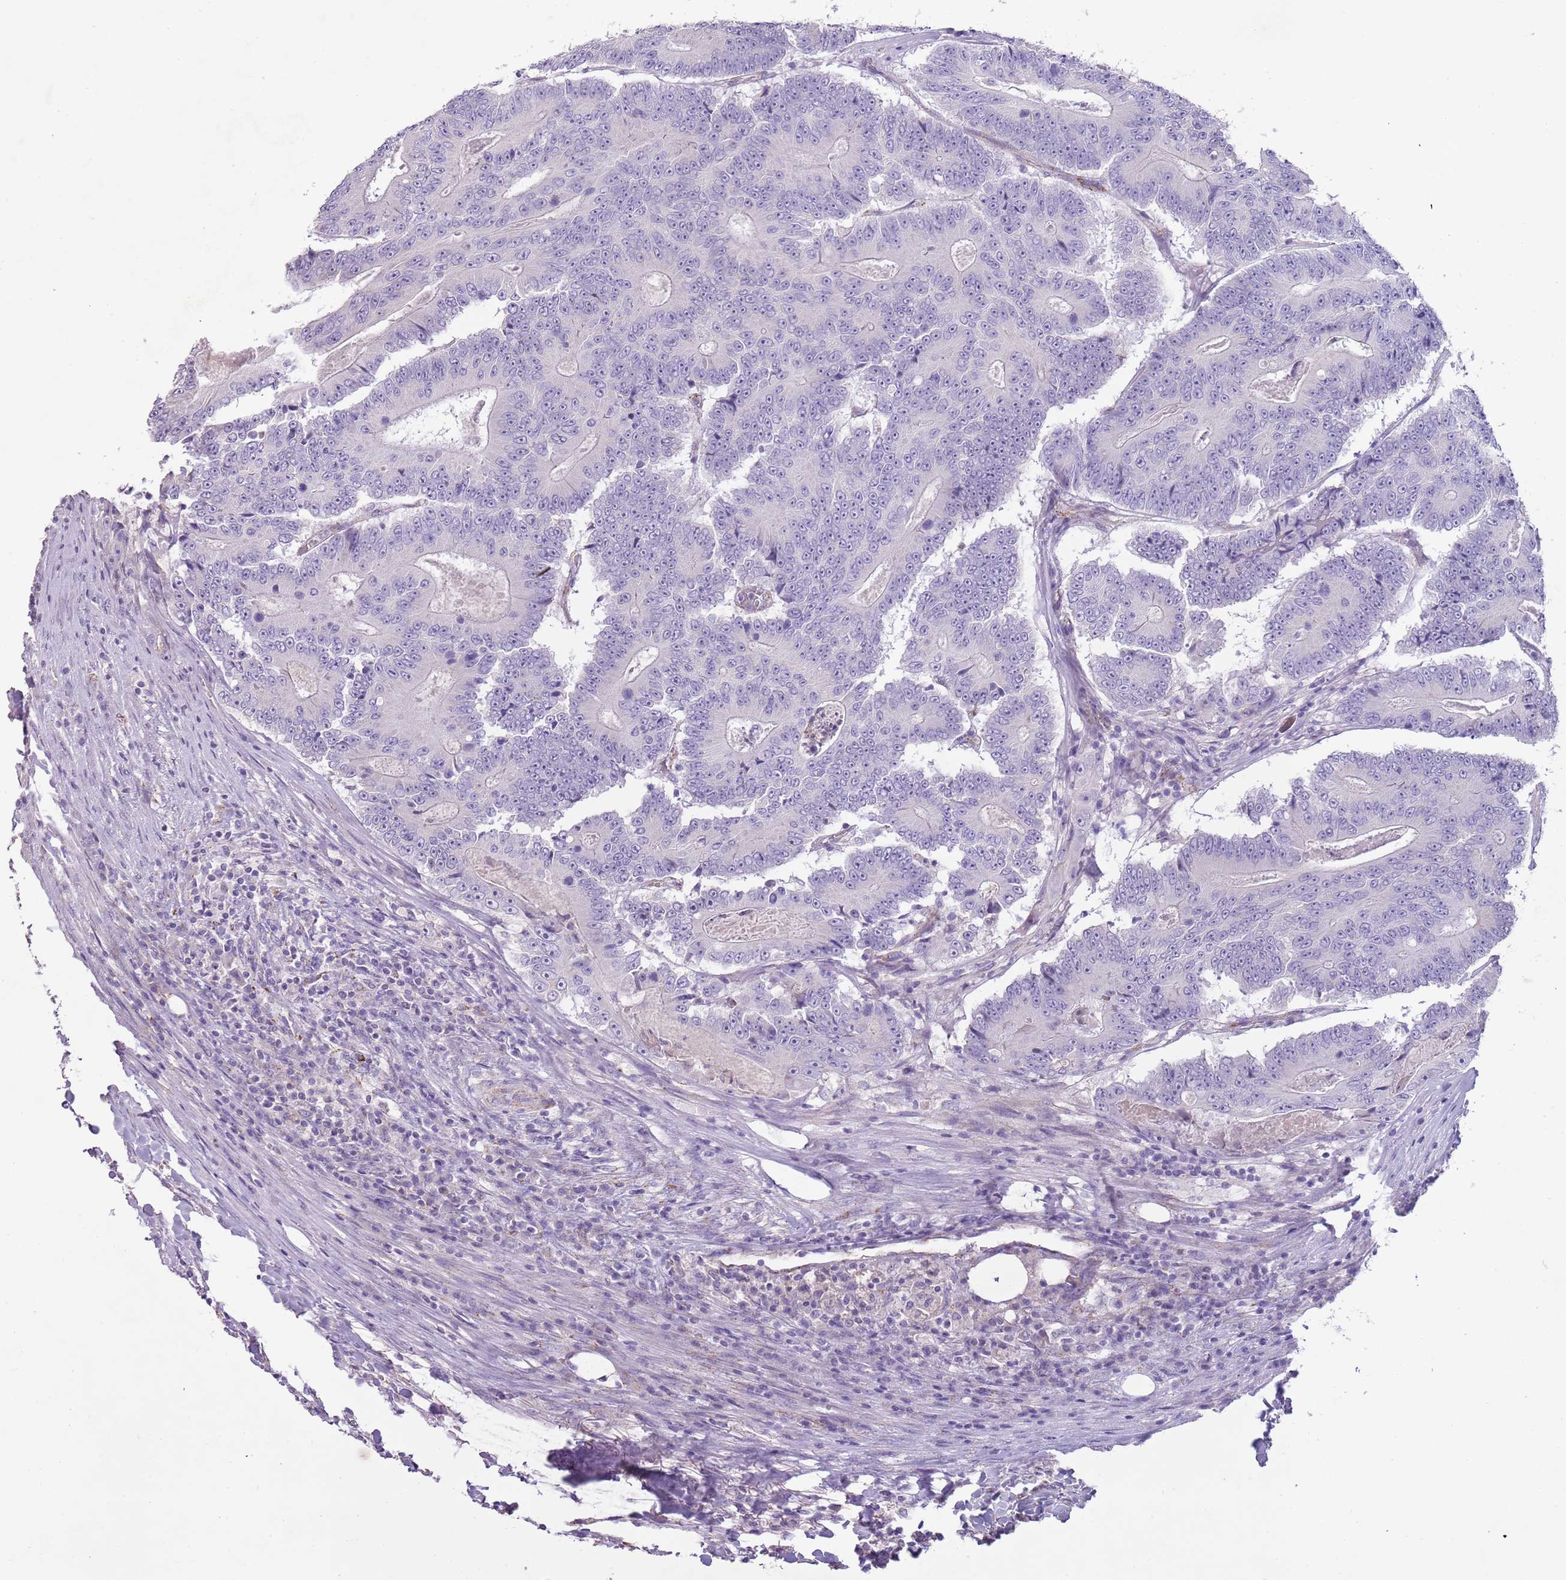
{"staining": {"intensity": "negative", "quantity": "none", "location": "none"}, "tissue": "colorectal cancer", "cell_type": "Tumor cells", "image_type": "cancer", "snomed": [{"axis": "morphology", "description": "Adenocarcinoma, NOS"}, {"axis": "topography", "description": "Colon"}], "caption": "The photomicrograph shows no staining of tumor cells in colorectal cancer.", "gene": "RNF222", "patient": {"sex": "male", "age": 83}}